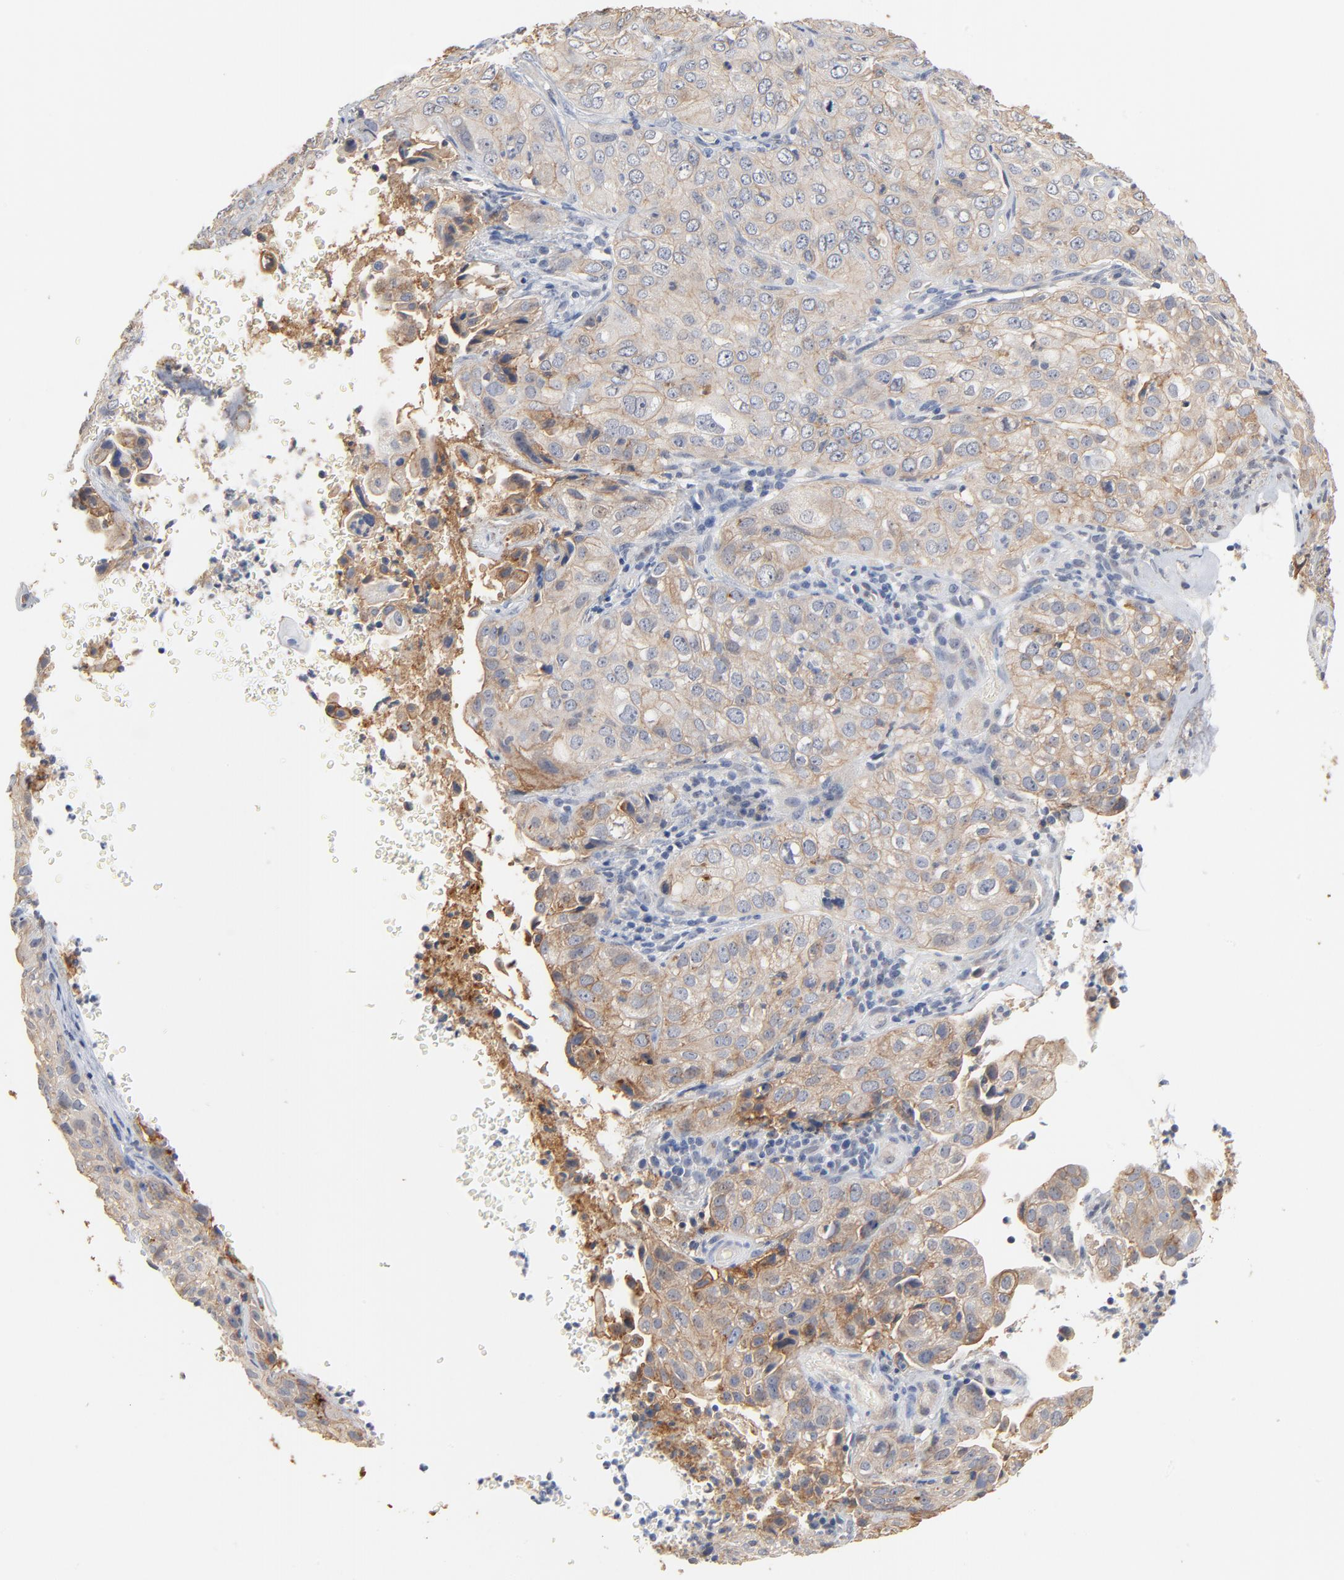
{"staining": {"intensity": "weak", "quantity": ">75%", "location": "cytoplasmic/membranous"}, "tissue": "cervical cancer", "cell_type": "Tumor cells", "image_type": "cancer", "snomed": [{"axis": "morphology", "description": "Squamous cell carcinoma, NOS"}, {"axis": "topography", "description": "Cervix"}], "caption": "Squamous cell carcinoma (cervical) was stained to show a protein in brown. There is low levels of weak cytoplasmic/membranous expression in about >75% of tumor cells.", "gene": "EPCAM", "patient": {"sex": "female", "age": 38}}